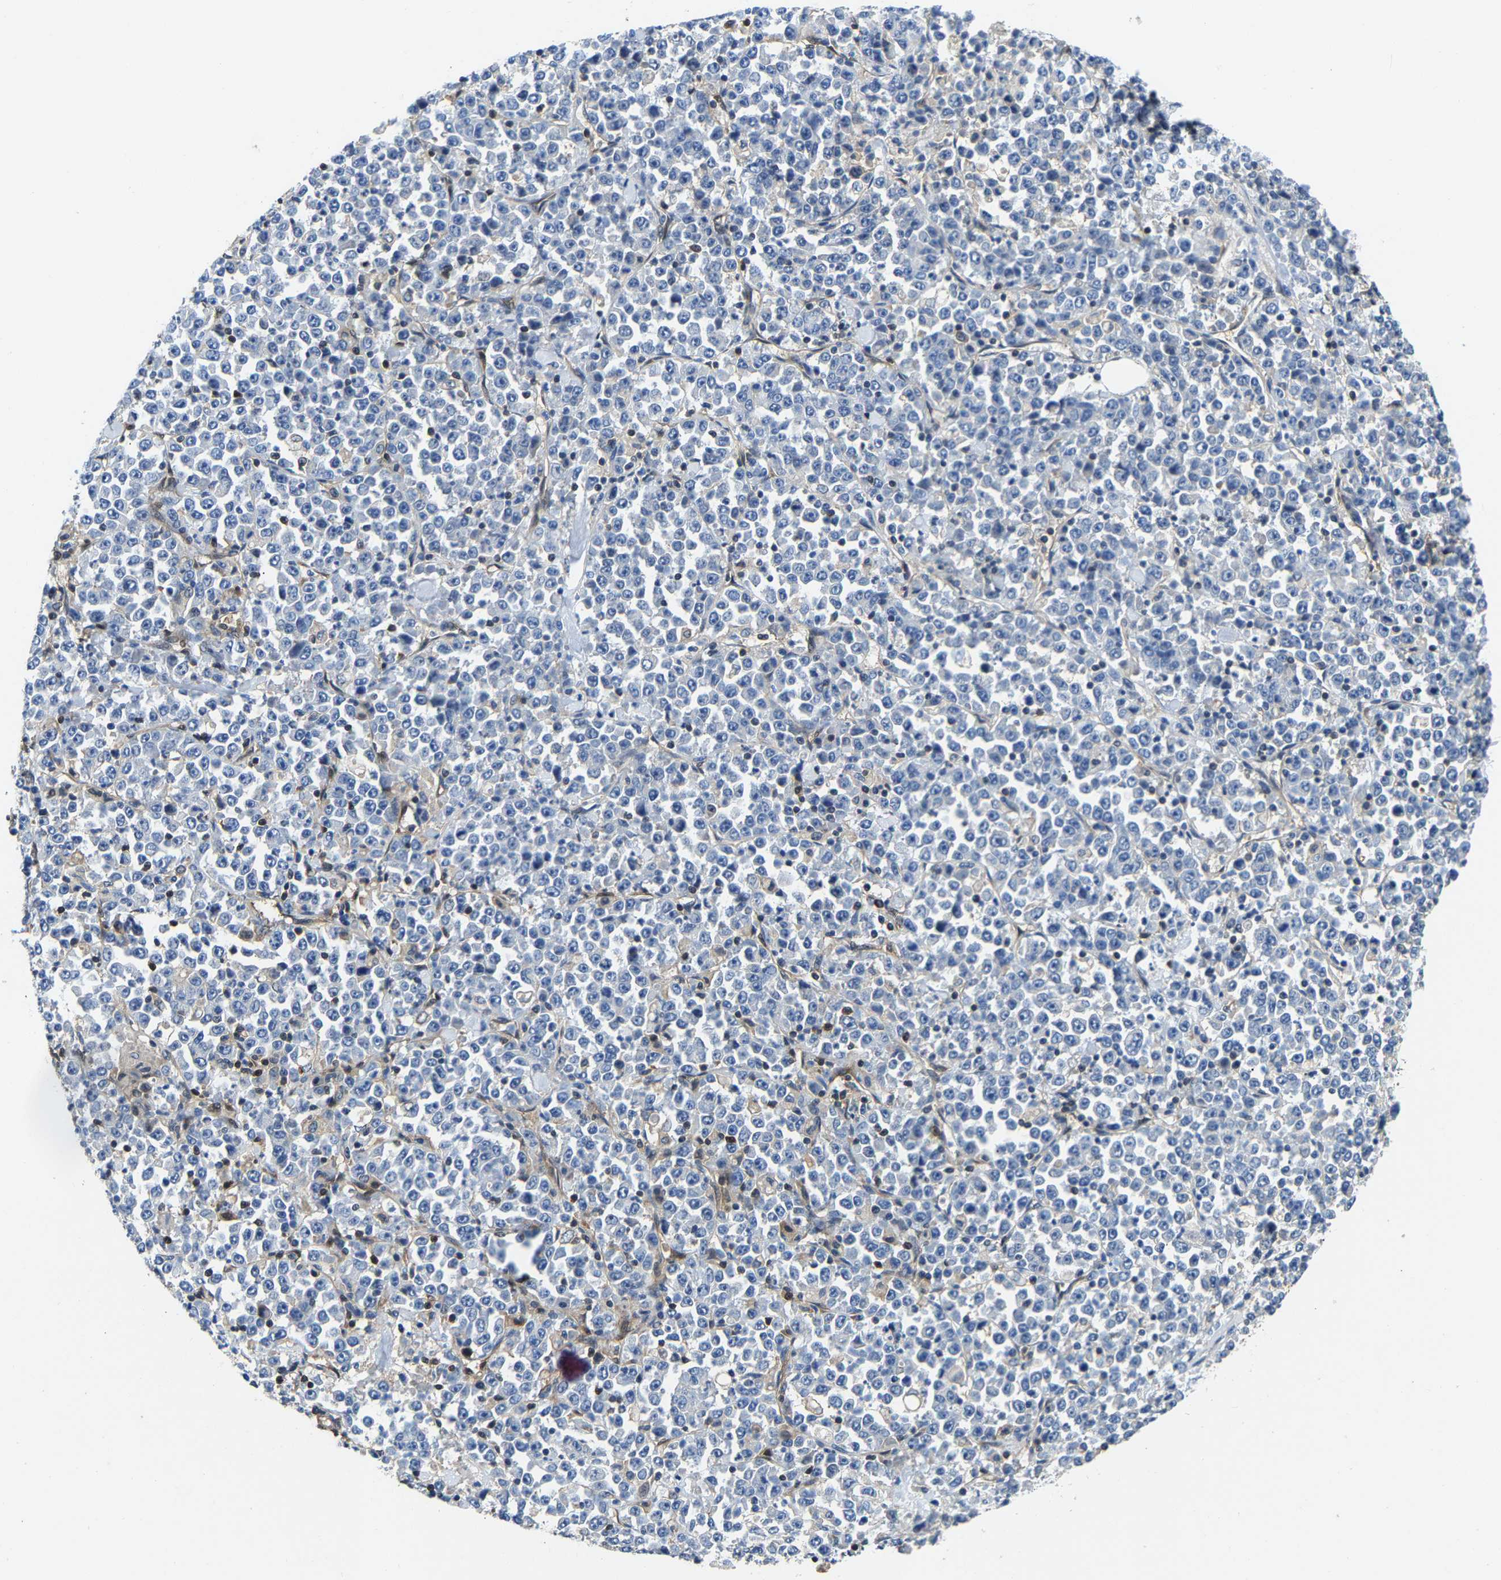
{"staining": {"intensity": "negative", "quantity": "none", "location": "none"}, "tissue": "stomach cancer", "cell_type": "Tumor cells", "image_type": "cancer", "snomed": [{"axis": "morphology", "description": "Normal tissue, NOS"}, {"axis": "morphology", "description": "Adenocarcinoma, NOS"}, {"axis": "topography", "description": "Stomach, upper"}, {"axis": "topography", "description": "Stomach"}], "caption": "This is an immunohistochemistry micrograph of human stomach cancer. There is no staining in tumor cells.", "gene": "GIMAP7", "patient": {"sex": "male", "age": 59}}